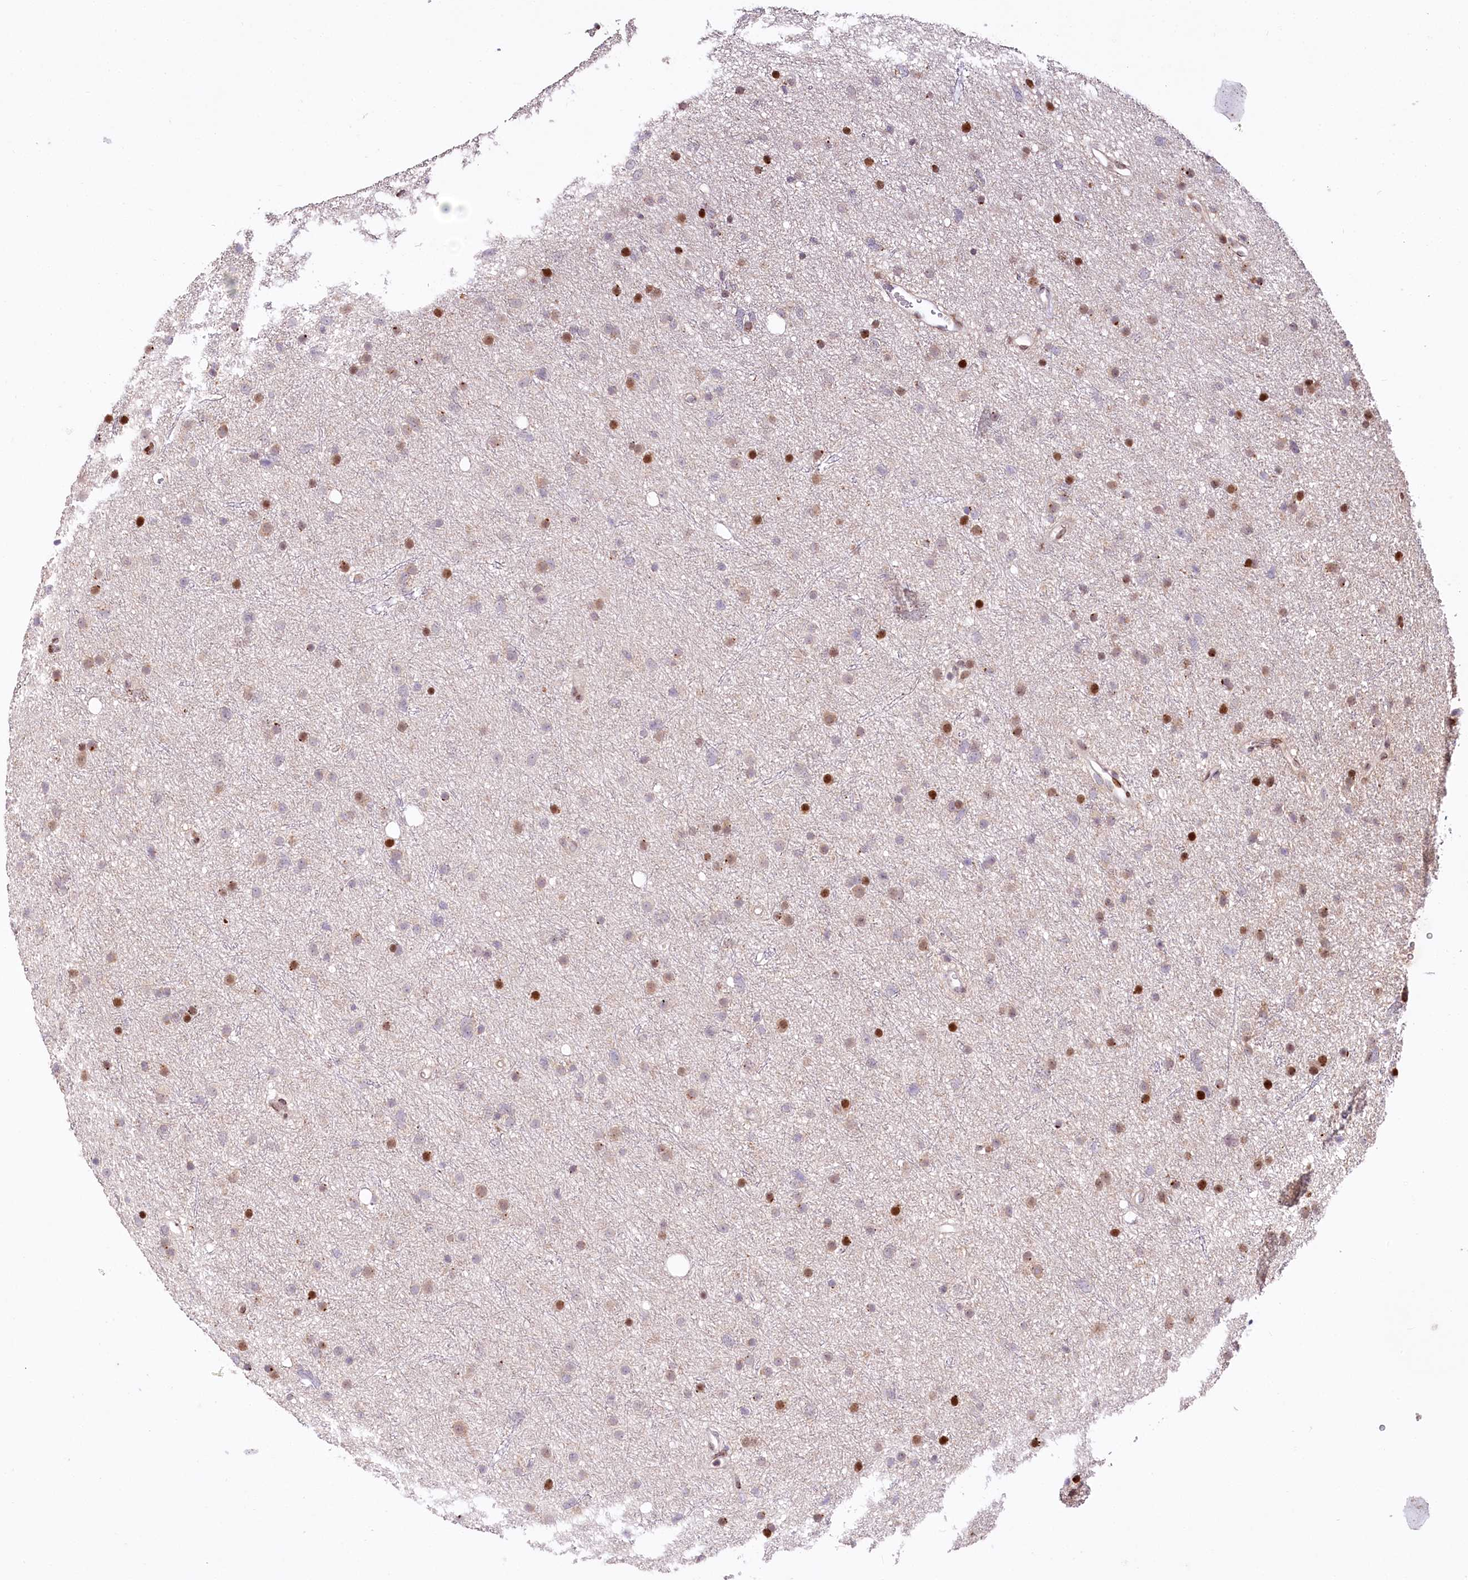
{"staining": {"intensity": "moderate", "quantity": "<25%", "location": "nuclear"}, "tissue": "glioma", "cell_type": "Tumor cells", "image_type": "cancer", "snomed": [{"axis": "morphology", "description": "Glioma, malignant, Low grade"}, {"axis": "topography", "description": "Cerebral cortex"}], "caption": "Immunohistochemical staining of human malignant glioma (low-grade) demonstrates moderate nuclear protein positivity in about <25% of tumor cells. The staining was performed using DAB to visualize the protein expression in brown, while the nuclei were stained in blue with hematoxylin (Magnification: 20x).", "gene": "ZFYVE27", "patient": {"sex": "female", "age": 39}}